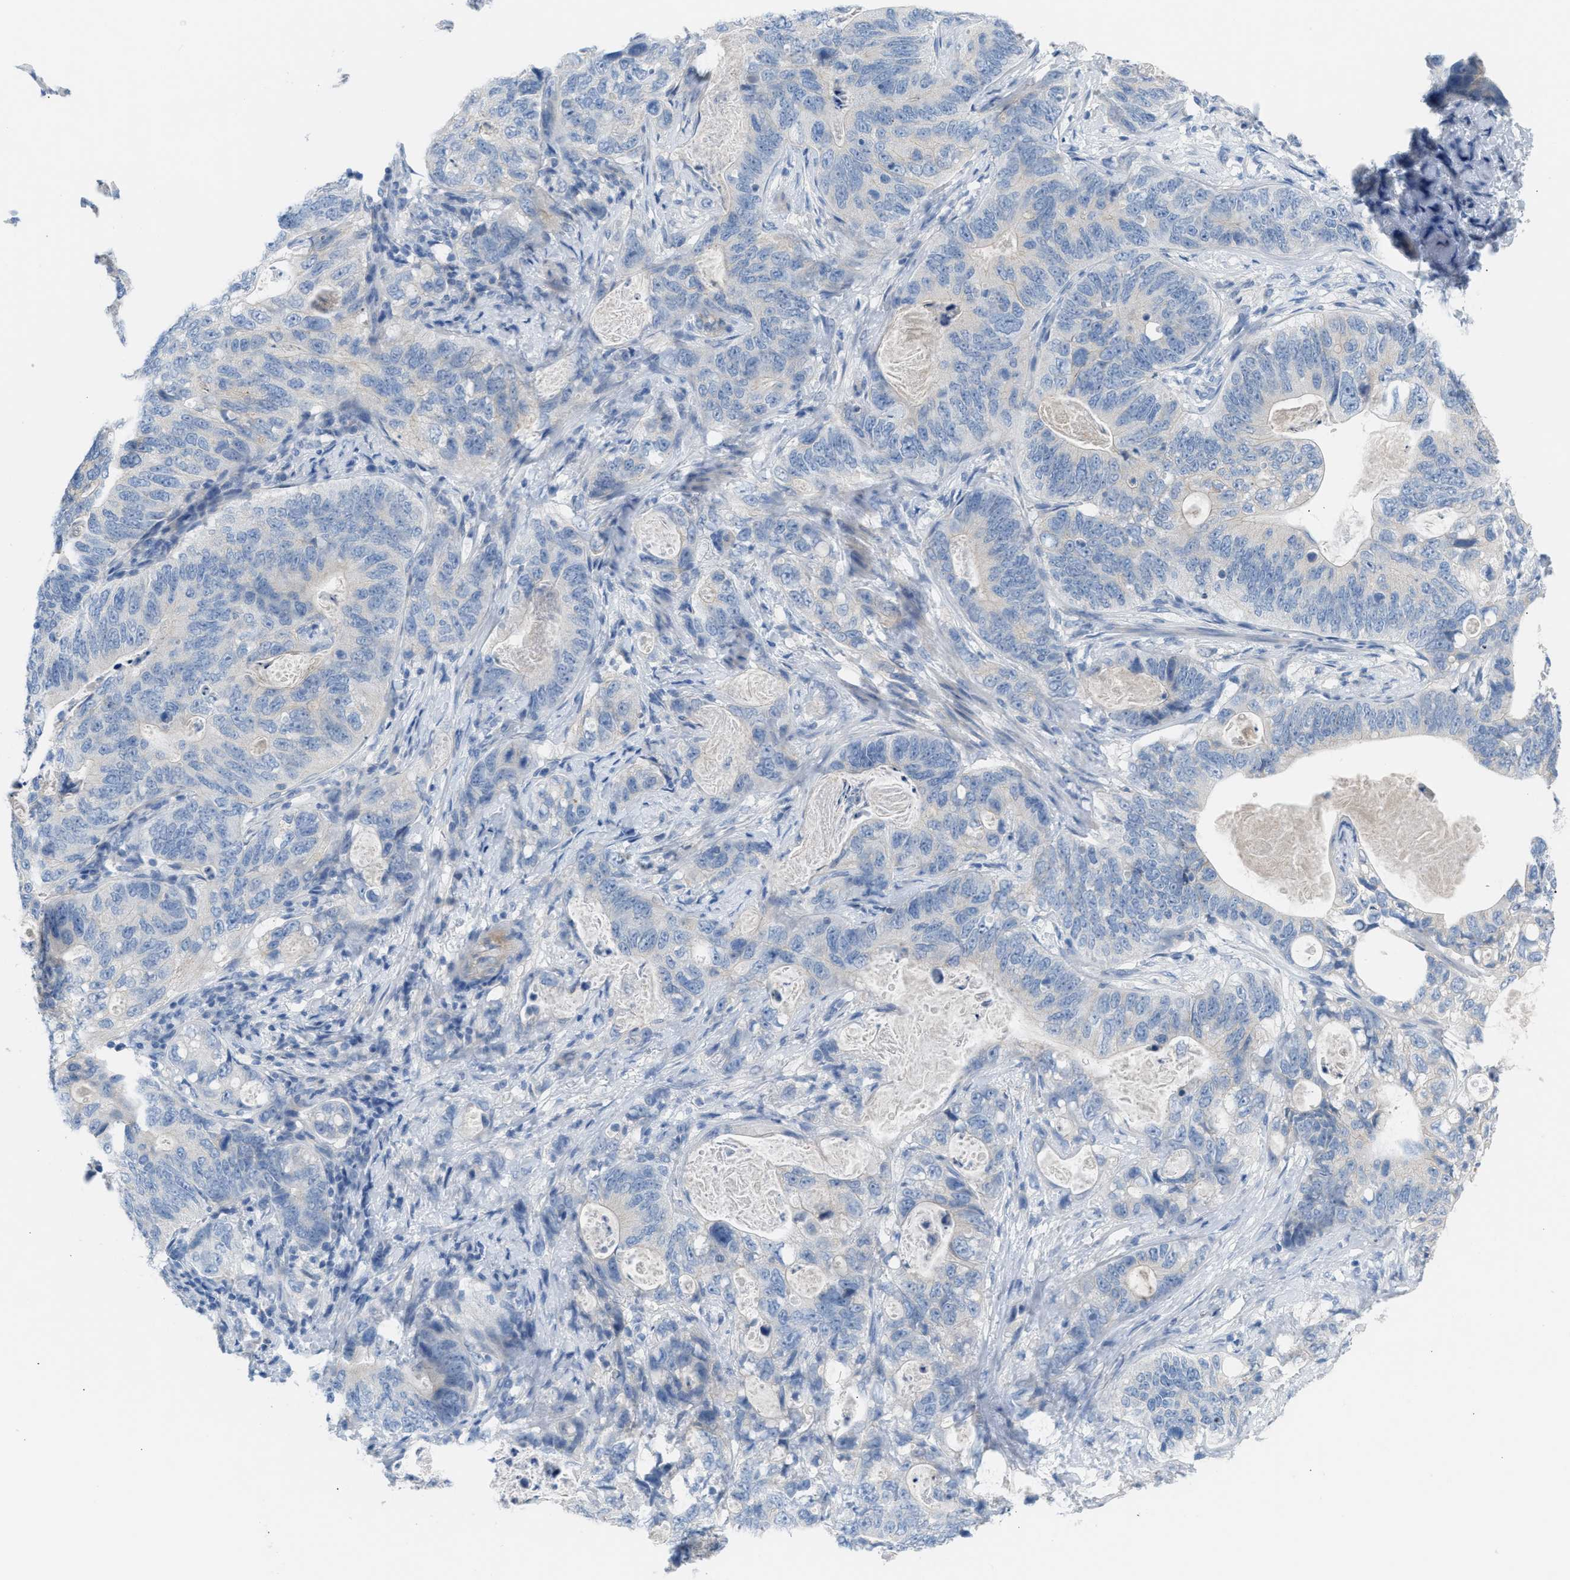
{"staining": {"intensity": "negative", "quantity": "none", "location": "none"}, "tissue": "stomach cancer", "cell_type": "Tumor cells", "image_type": "cancer", "snomed": [{"axis": "morphology", "description": "Normal tissue, NOS"}, {"axis": "morphology", "description": "Adenocarcinoma, NOS"}, {"axis": "topography", "description": "Stomach"}], "caption": "DAB immunohistochemical staining of stomach cancer demonstrates no significant positivity in tumor cells.", "gene": "ERBB2", "patient": {"sex": "female", "age": 89}}